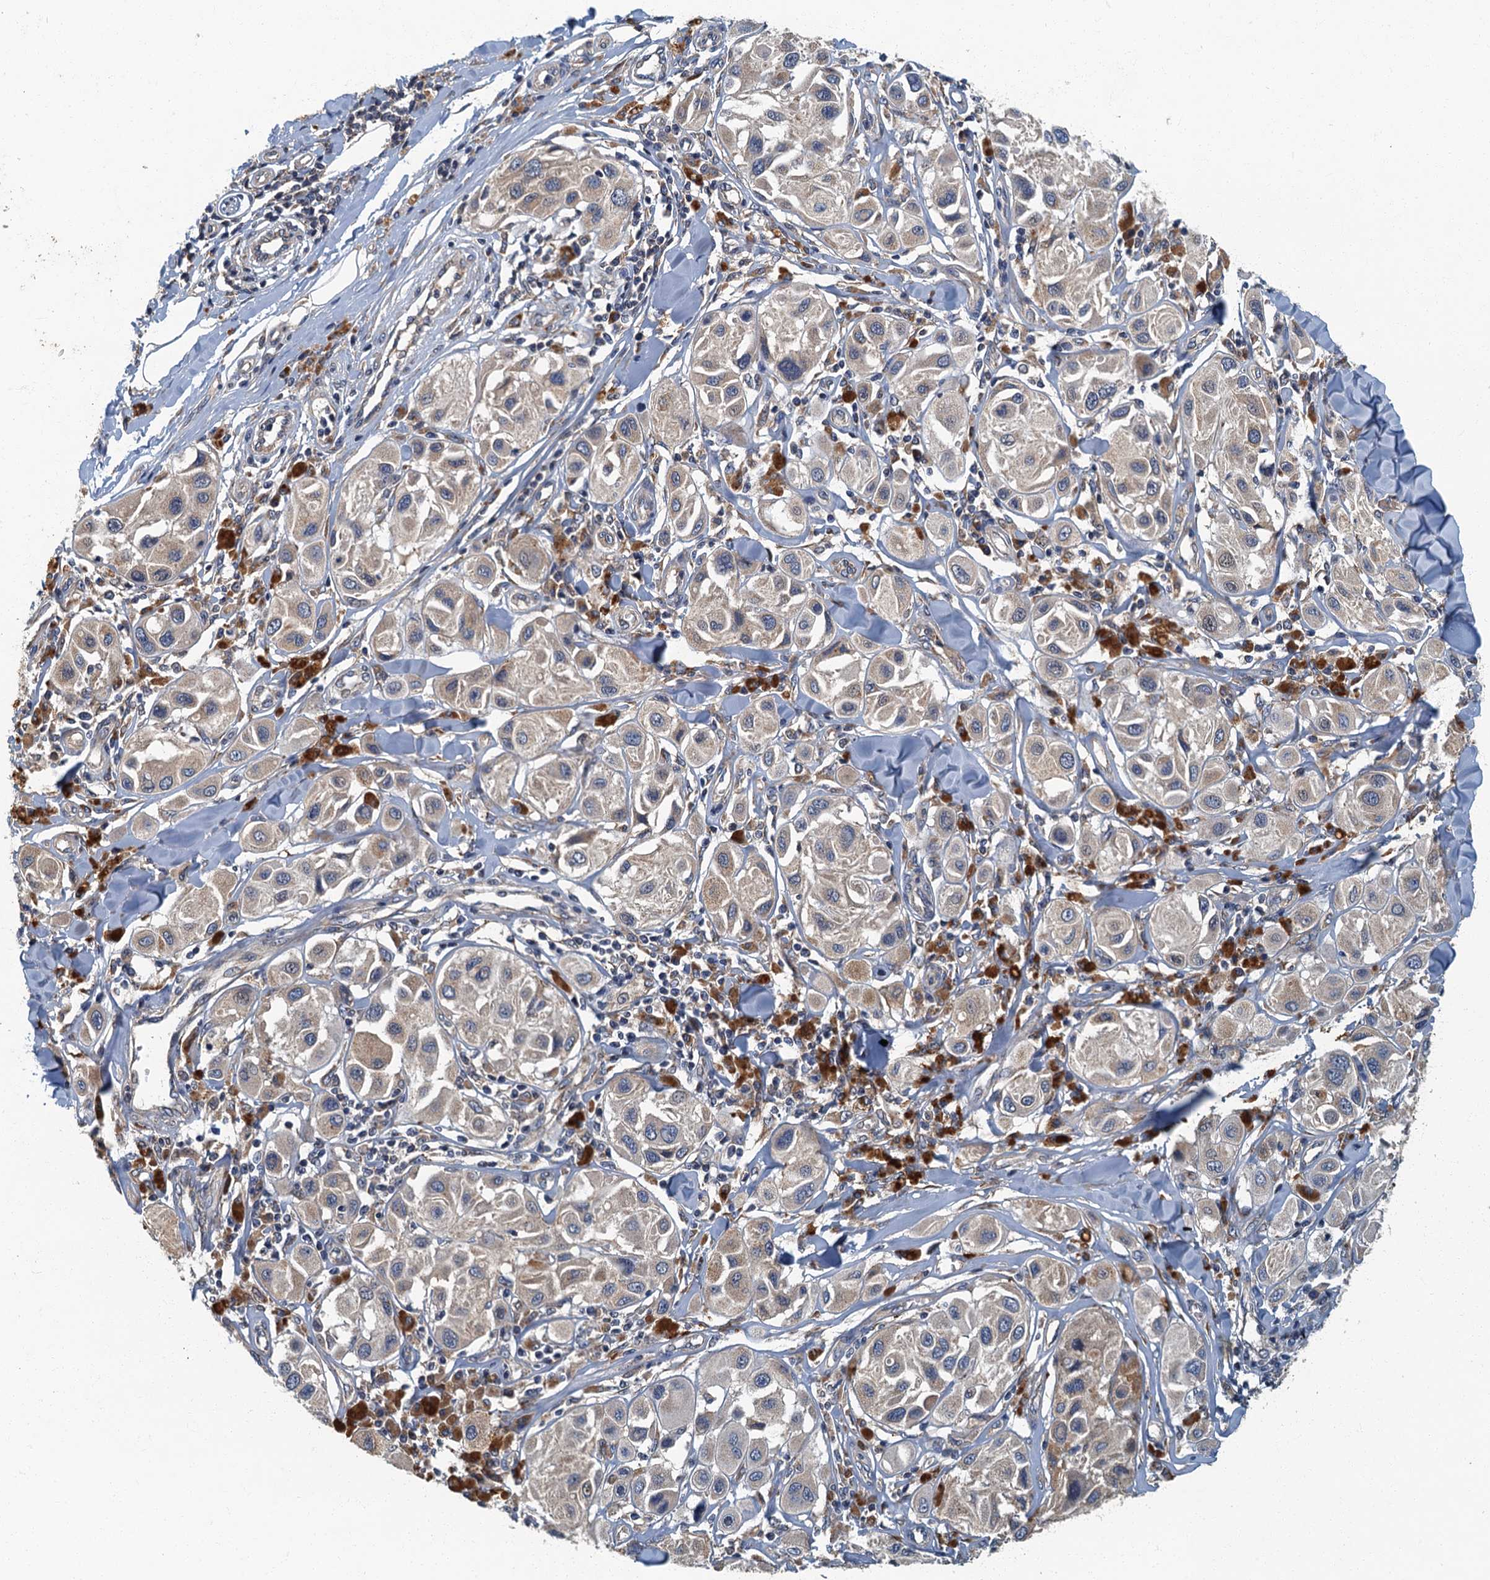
{"staining": {"intensity": "negative", "quantity": "none", "location": "none"}, "tissue": "melanoma", "cell_type": "Tumor cells", "image_type": "cancer", "snomed": [{"axis": "morphology", "description": "Malignant melanoma, Metastatic site"}, {"axis": "topography", "description": "Skin"}], "caption": "Melanoma was stained to show a protein in brown. There is no significant expression in tumor cells.", "gene": "DDX49", "patient": {"sex": "male", "age": 41}}